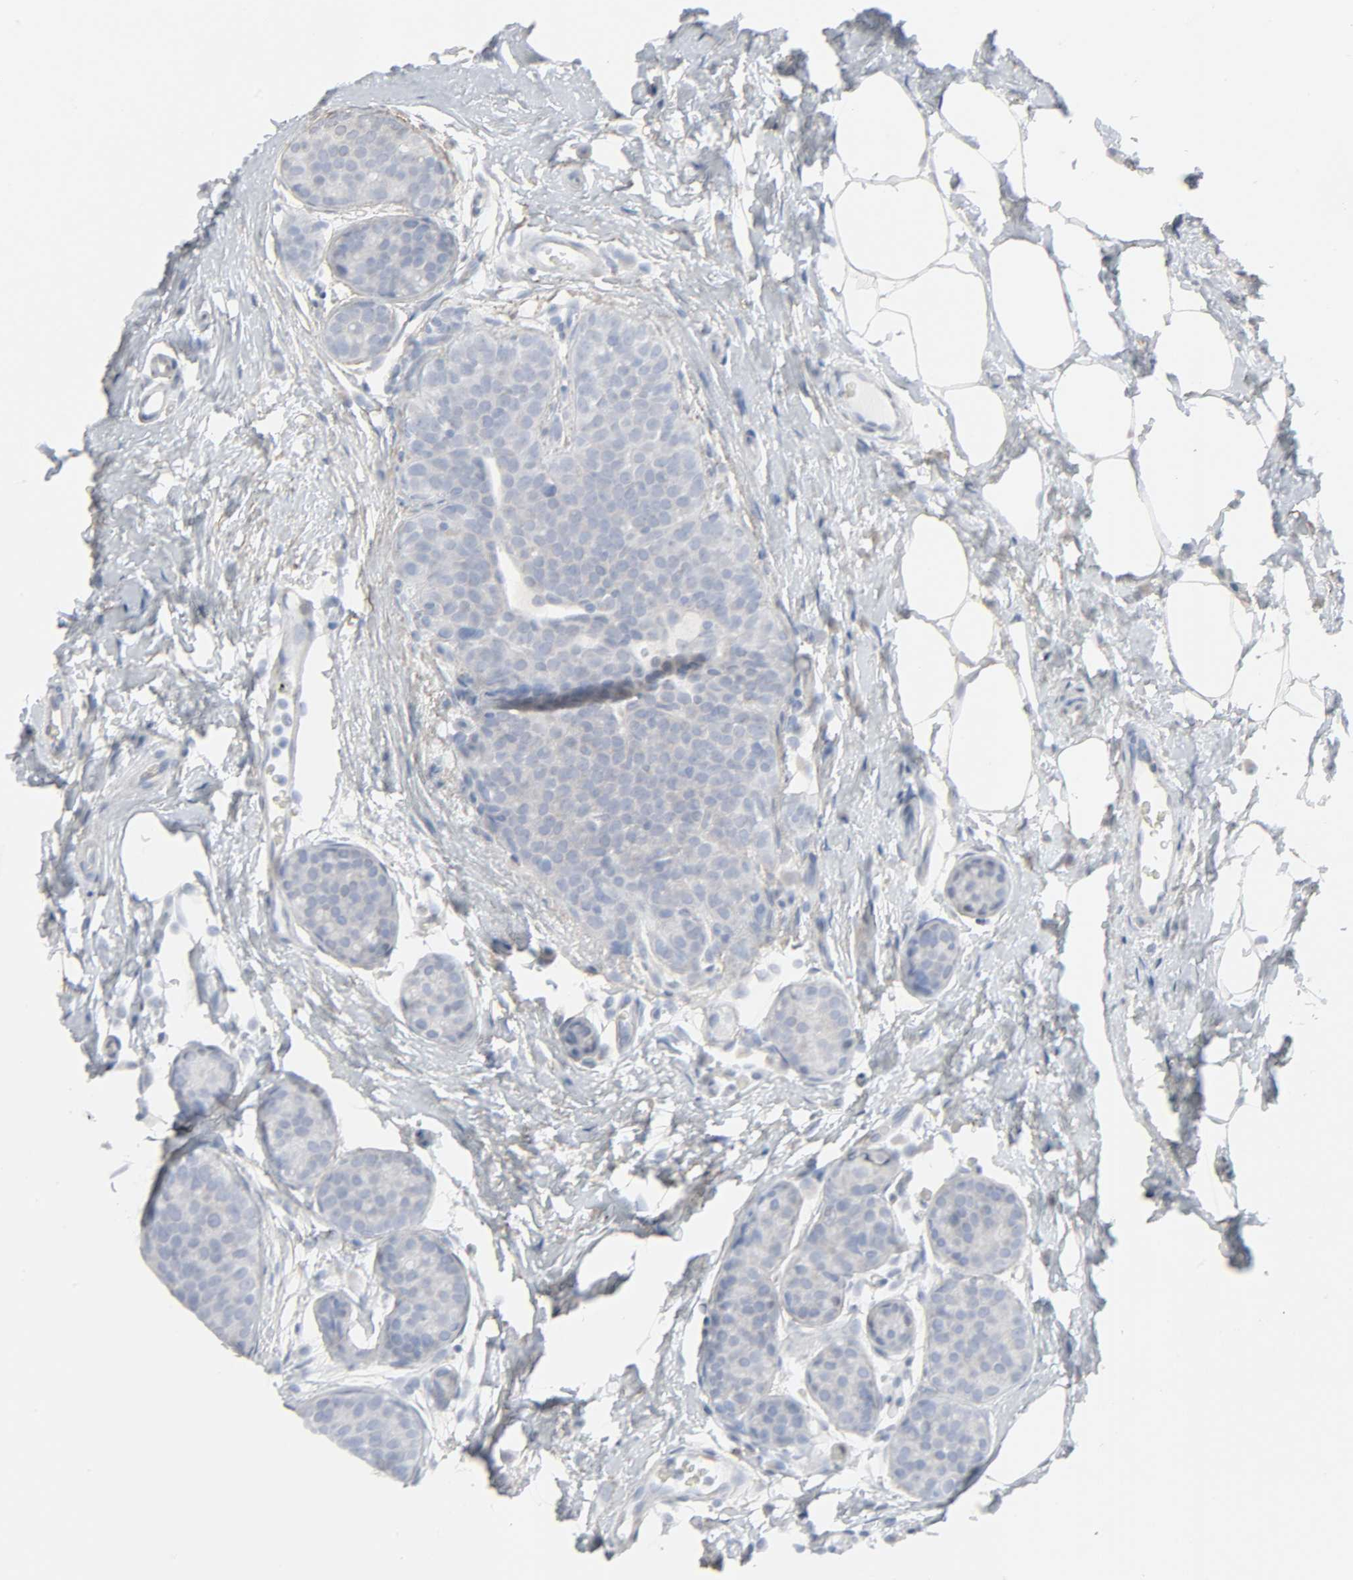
{"staining": {"intensity": "negative", "quantity": "none", "location": "none"}, "tissue": "breast cancer", "cell_type": "Tumor cells", "image_type": "cancer", "snomed": [{"axis": "morphology", "description": "Lobular carcinoma, in situ"}, {"axis": "morphology", "description": "Lobular carcinoma"}, {"axis": "topography", "description": "Breast"}], "caption": "The photomicrograph reveals no staining of tumor cells in breast cancer. The staining is performed using DAB brown chromogen with nuclei counter-stained in using hematoxylin.", "gene": "ZNF222", "patient": {"sex": "female", "age": 41}}